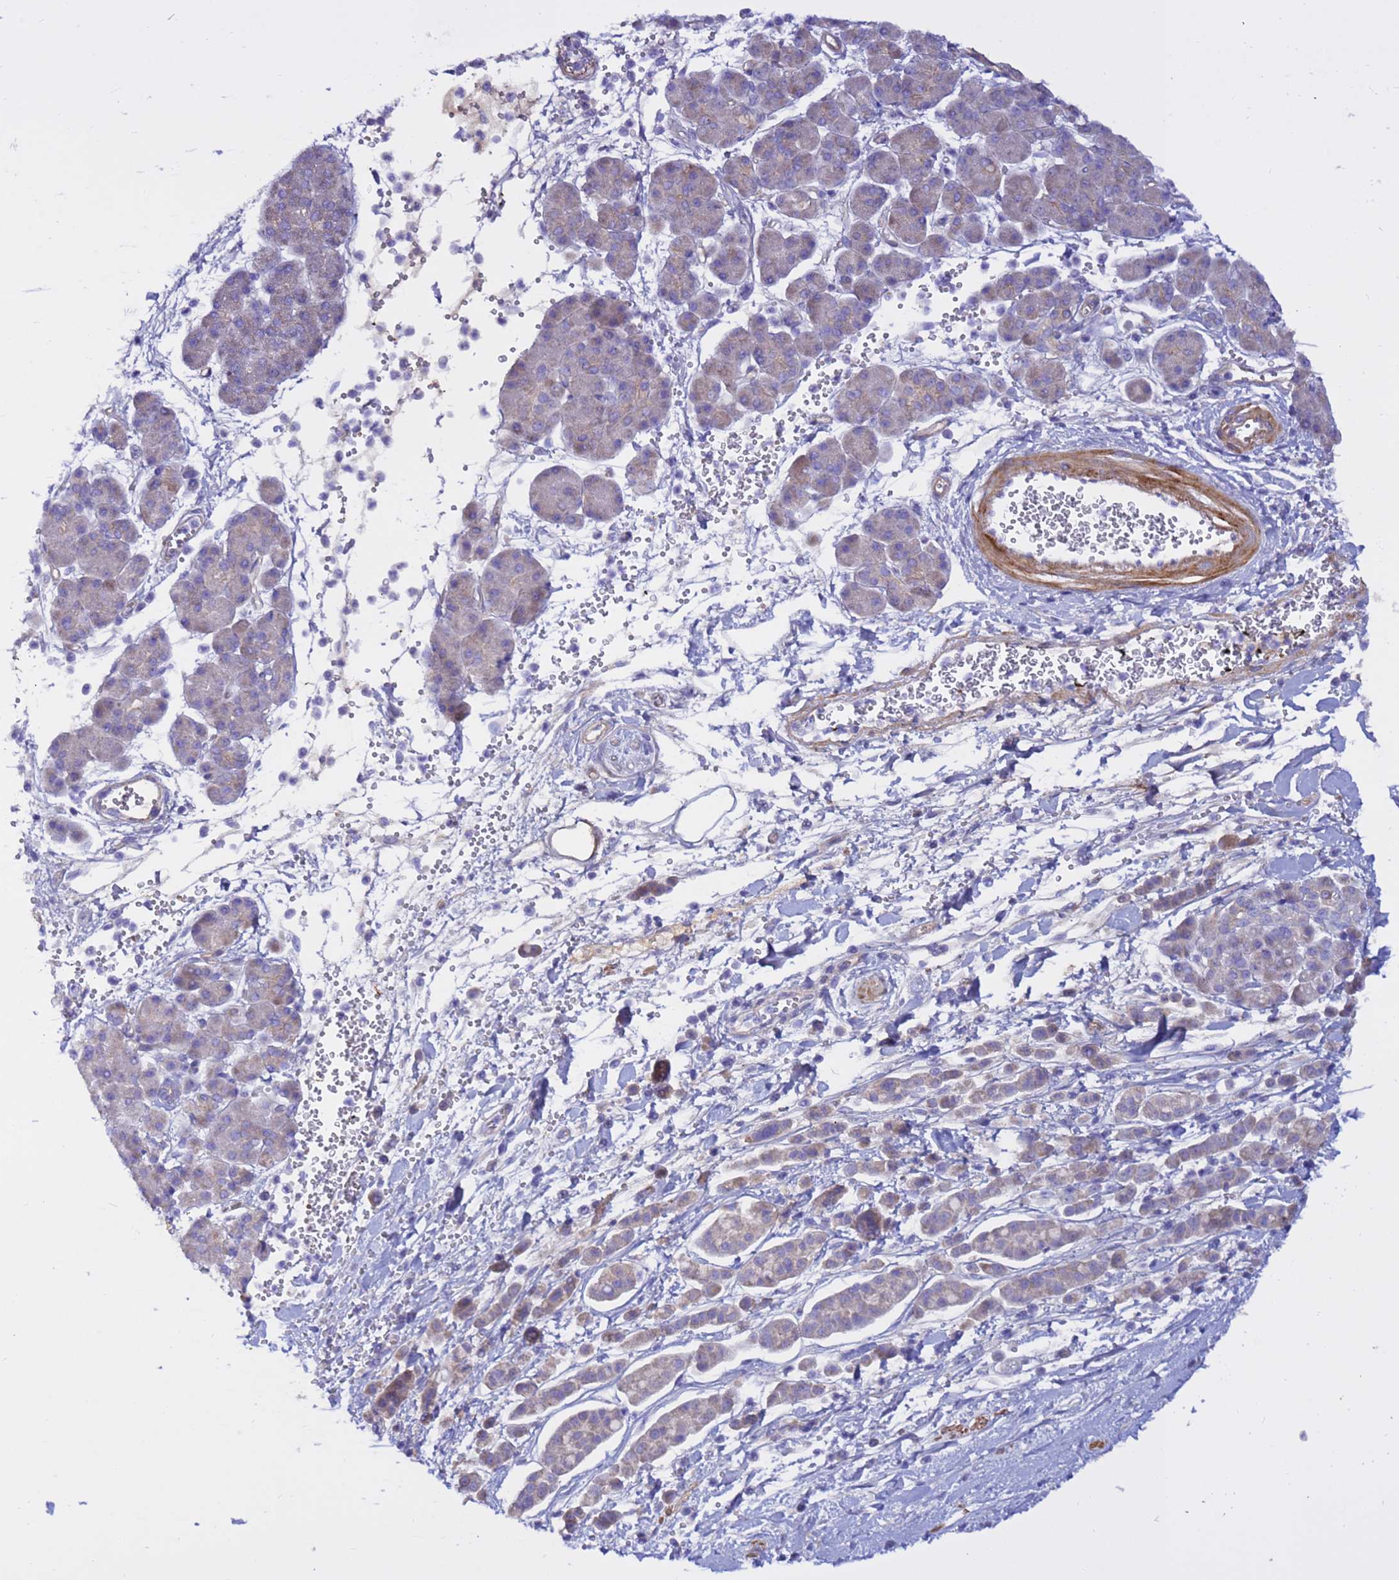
{"staining": {"intensity": "weak", "quantity": "25%-75%", "location": "cytoplasmic/membranous"}, "tissue": "pancreatic cancer", "cell_type": "Tumor cells", "image_type": "cancer", "snomed": [{"axis": "morphology", "description": "Normal tissue, NOS"}, {"axis": "morphology", "description": "Adenocarcinoma, NOS"}, {"axis": "topography", "description": "Pancreas"}], "caption": "IHC (DAB (3,3'-diaminobenzidine)) staining of adenocarcinoma (pancreatic) exhibits weak cytoplasmic/membranous protein expression in approximately 25%-75% of tumor cells.", "gene": "CRHBP", "patient": {"sex": "female", "age": 64}}